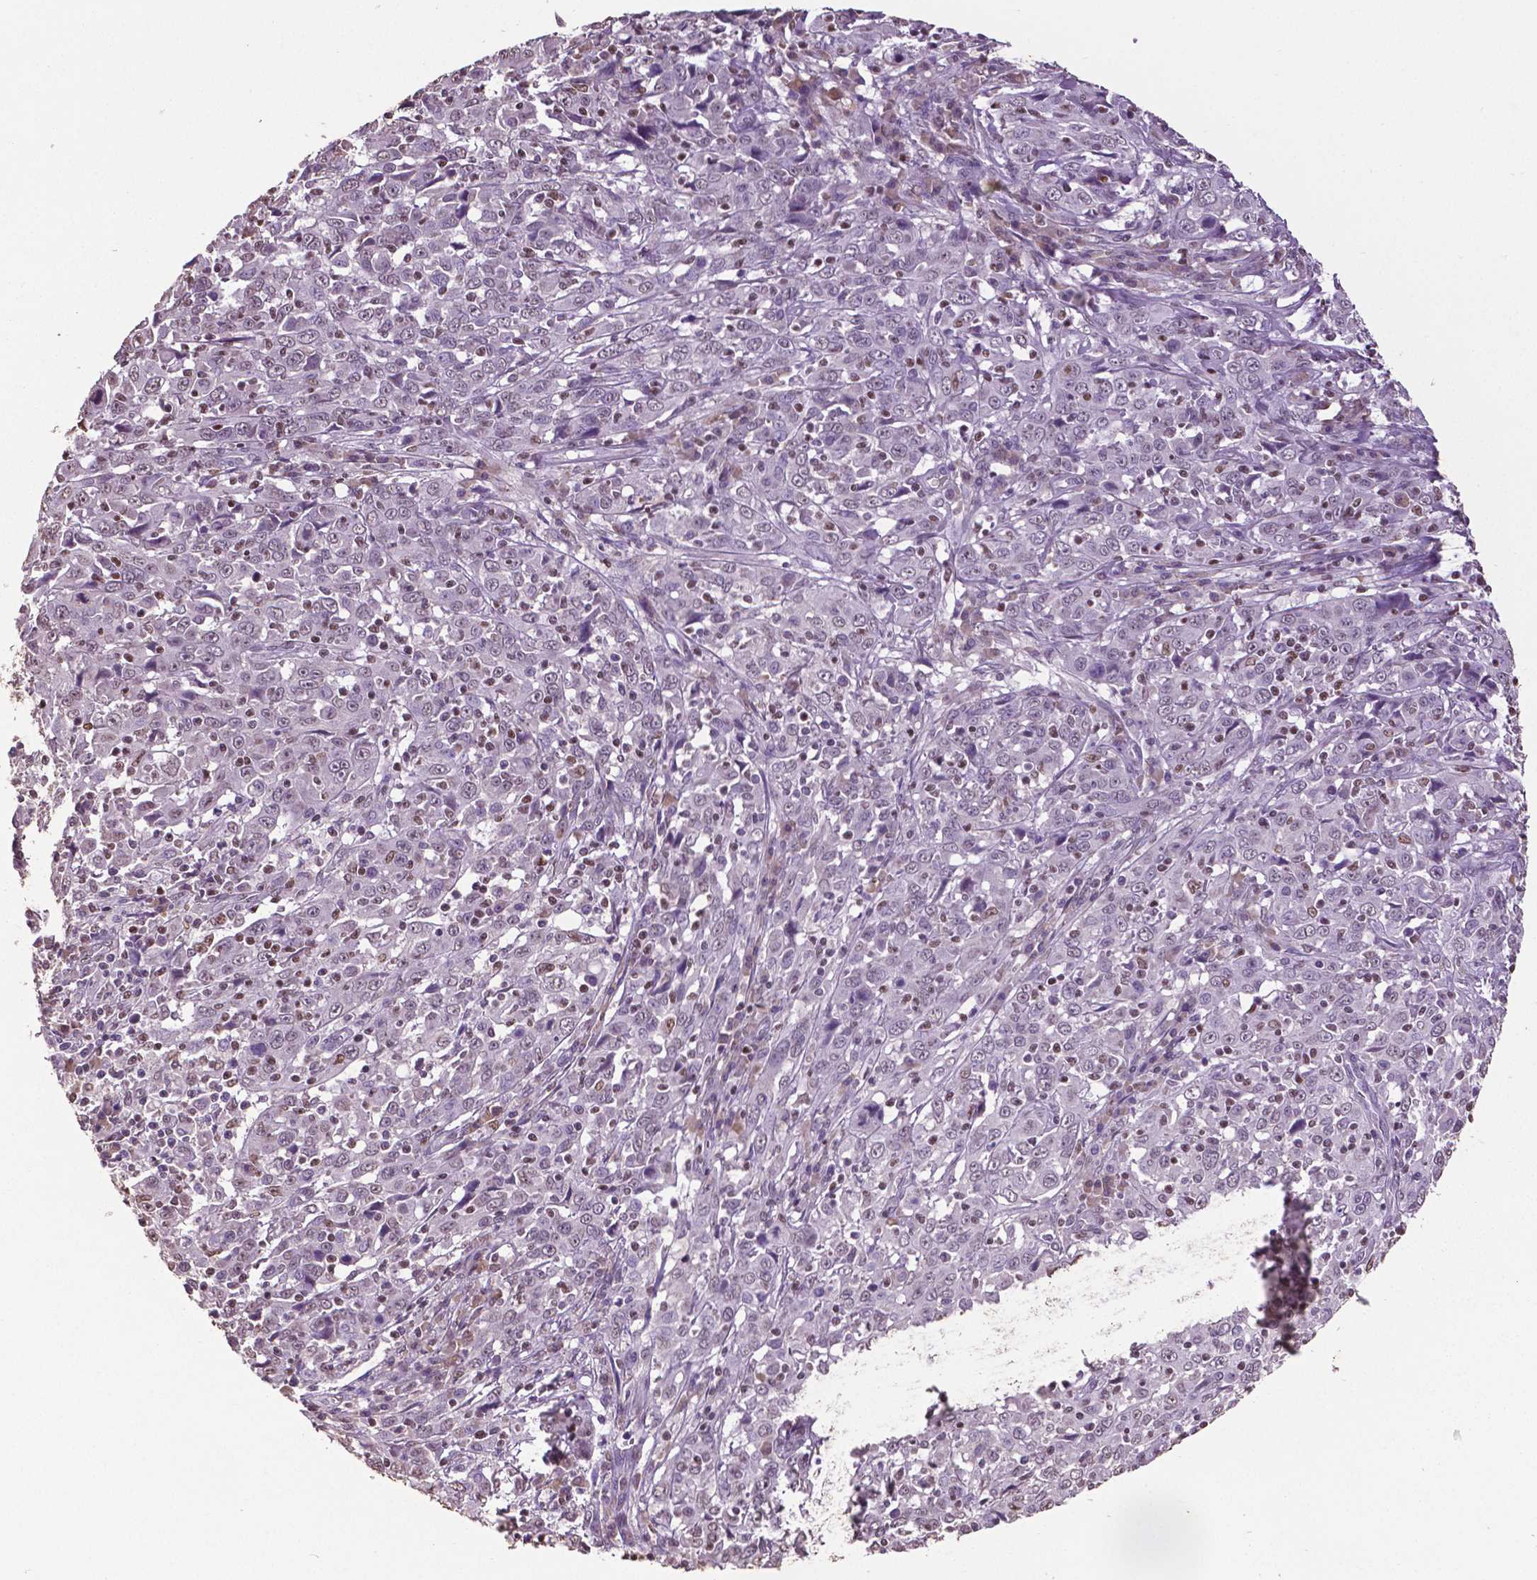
{"staining": {"intensity": "negative", "quantity": "none", "location": "none"}, "tissue": "cervical cancer", "cell_type": "Tumor cells", "image_type": "cancer", "snomed": [{"axis": "morphology", "description": "Squamous cell carcinoma, NOS"}, {"axis": "topography", "description": "Cervix"}], "caption": "DAB (3,3'-diaminobenzidine) immunohistochemical staining of cervical squamous cell carcinoma shows no significant expression in tumor cells.", "gene": "RUNX3", "patient": {"sex": "female", "age": 46}}